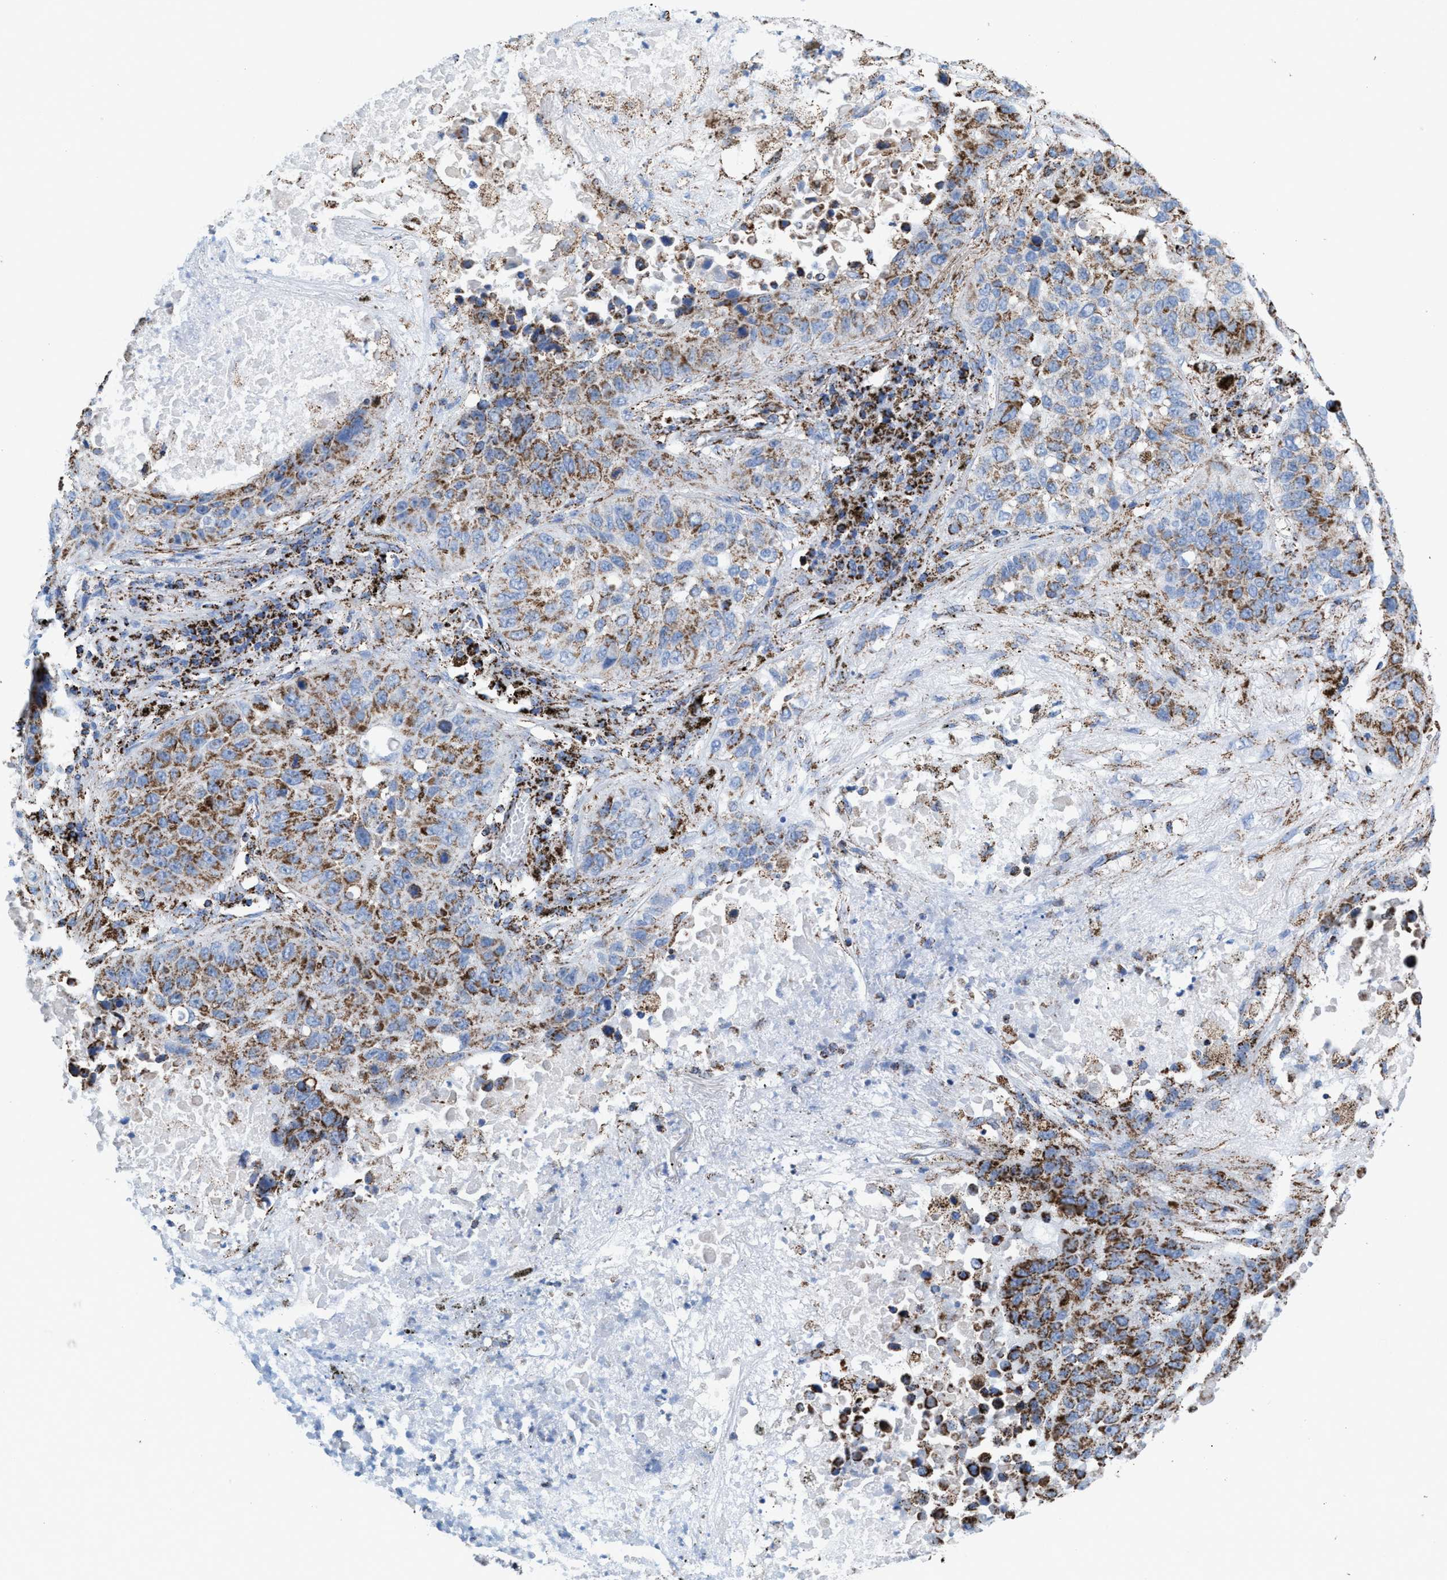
{"staining": {"intensity": "moderate", "quantity": ">75%", "location": "cytoplasmic/membranous"}, "tissue": "lung cancer", "cell_type": "Tumor cells", "image_type": "cancer", "snomed": [{"axis": "morphology", "description": "Squamous cell carcinoma, NOS"}, {"axis": "topography", "description": "Lung"}], "caption": "Moderate cytoplasmic/membranous expression for a protein is appreciated in approximately >75% of tumor cells of lung cancer (squamous cell carcinoma) using immunohistochemistry.", "gene": "ECHS1", "patient": {"sex": "male", "age": 57}}